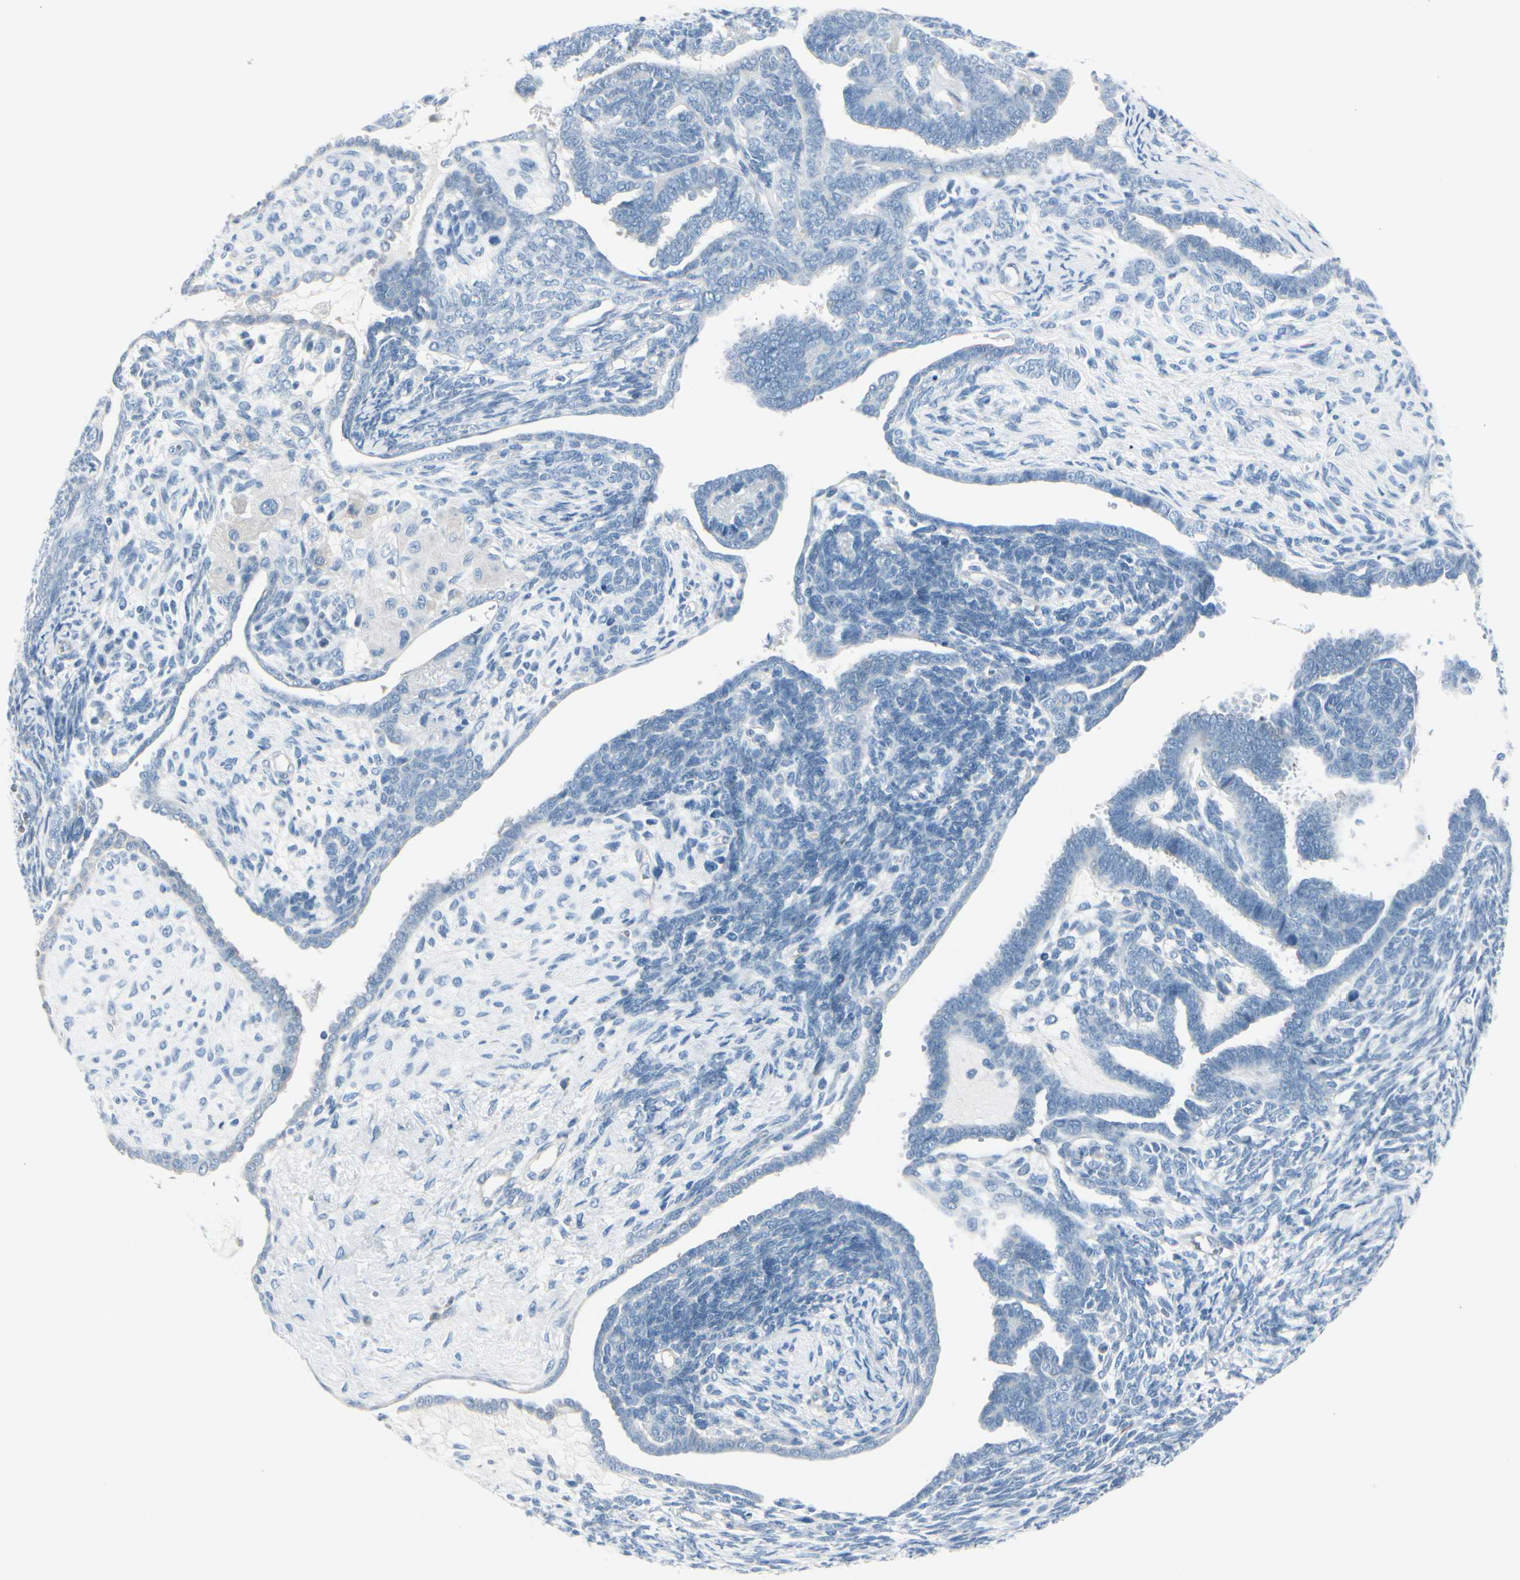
{"staining": {"intensity": "negative", "quantity": "none", "location": "none"}, "tissue": "endometrial cancer", "cell_type": "Tumor cells", "image_type": "cancer", "snomed": [{"axis": "morphology", "description": "Neoplasm, malignant, NOS"}, {"axis": "topography", "description": "Endometrium"}], "caption": "IHC photomicrograph of neoplastic tissue: endometrial cancer stained with DAB displays no significant protein expression in tumor cells.", "gene": "CDHR5", "patient": {"sex": "female", "age": 74}}